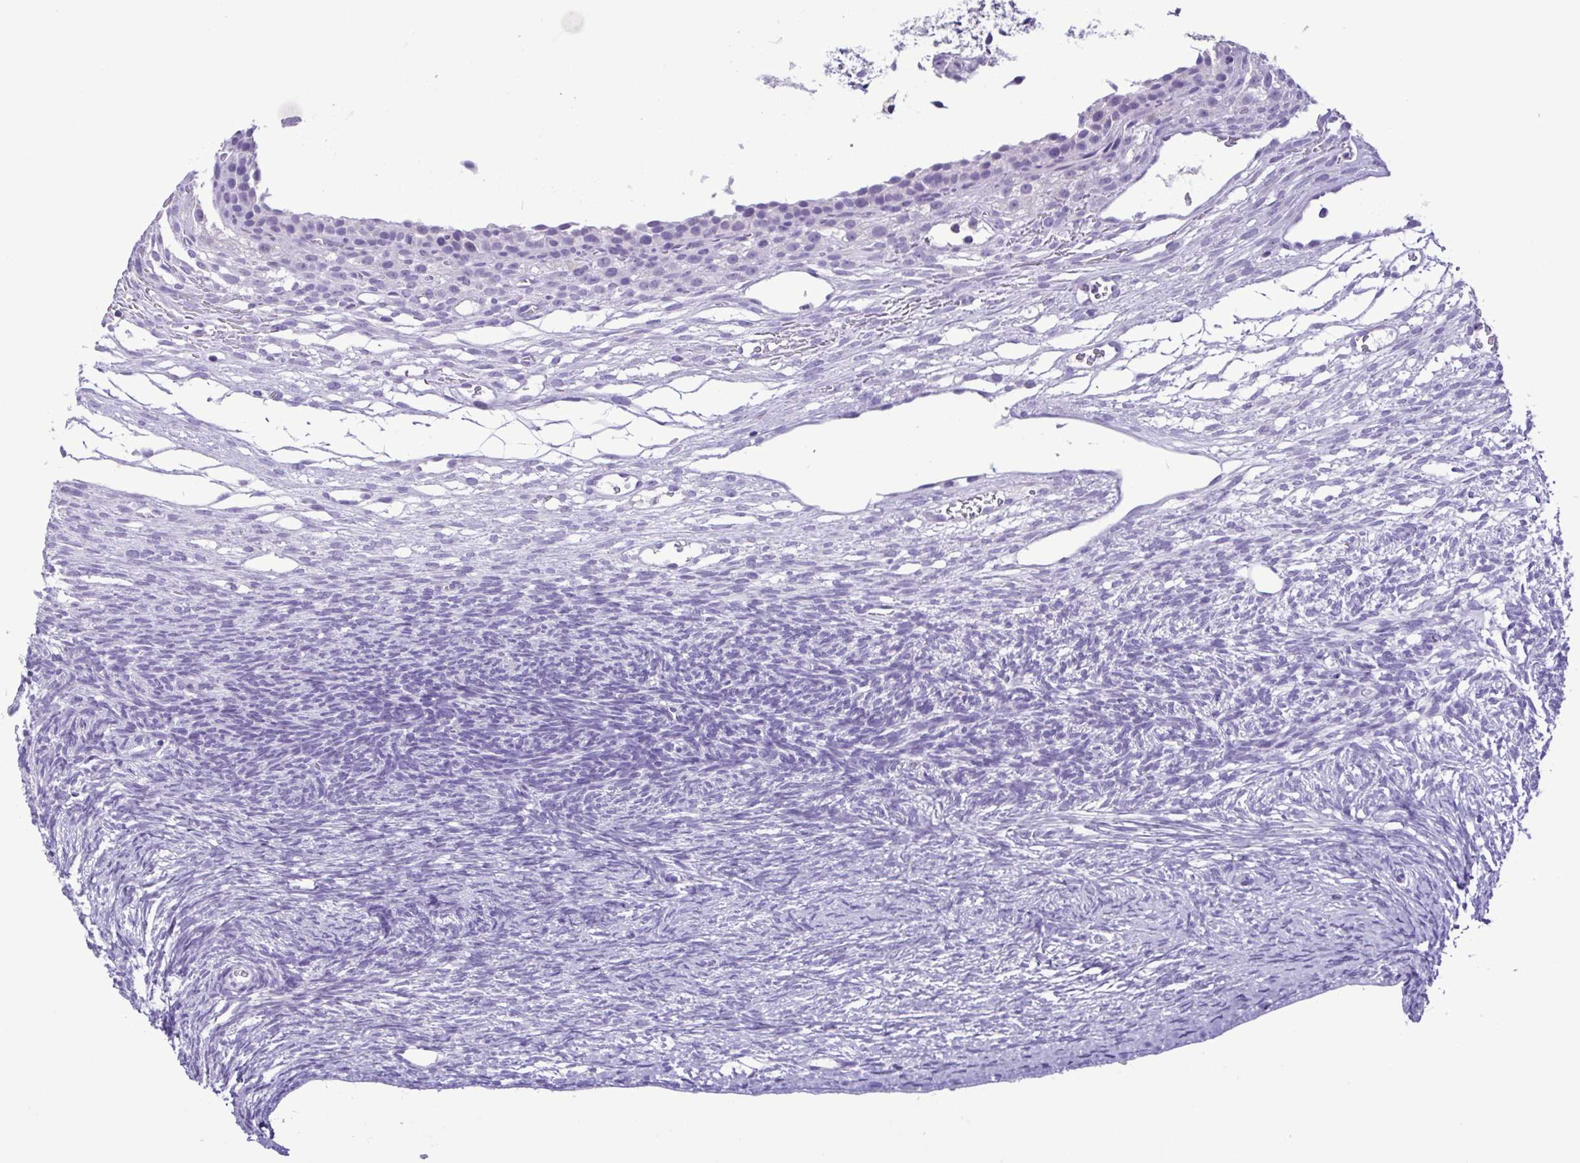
{"staining": {"intensity": "negative", "quantity": "none", "location": "none"}, "tissue": "ovary", "cell_type": "Follicle cells", "image_type": "normal", "snomed": [{"axis": "morphology", "description": "Normal tissue, NOS"}, {"axis": "topography", "description": "Ovary"}], "caption": "This is a photomicrograph of immunohistochemistry staining of unremarkable ovary, which shows no expression in follicle cells.", "gene": "CBY2", "patient": {"sex": "female", "age": 34}}